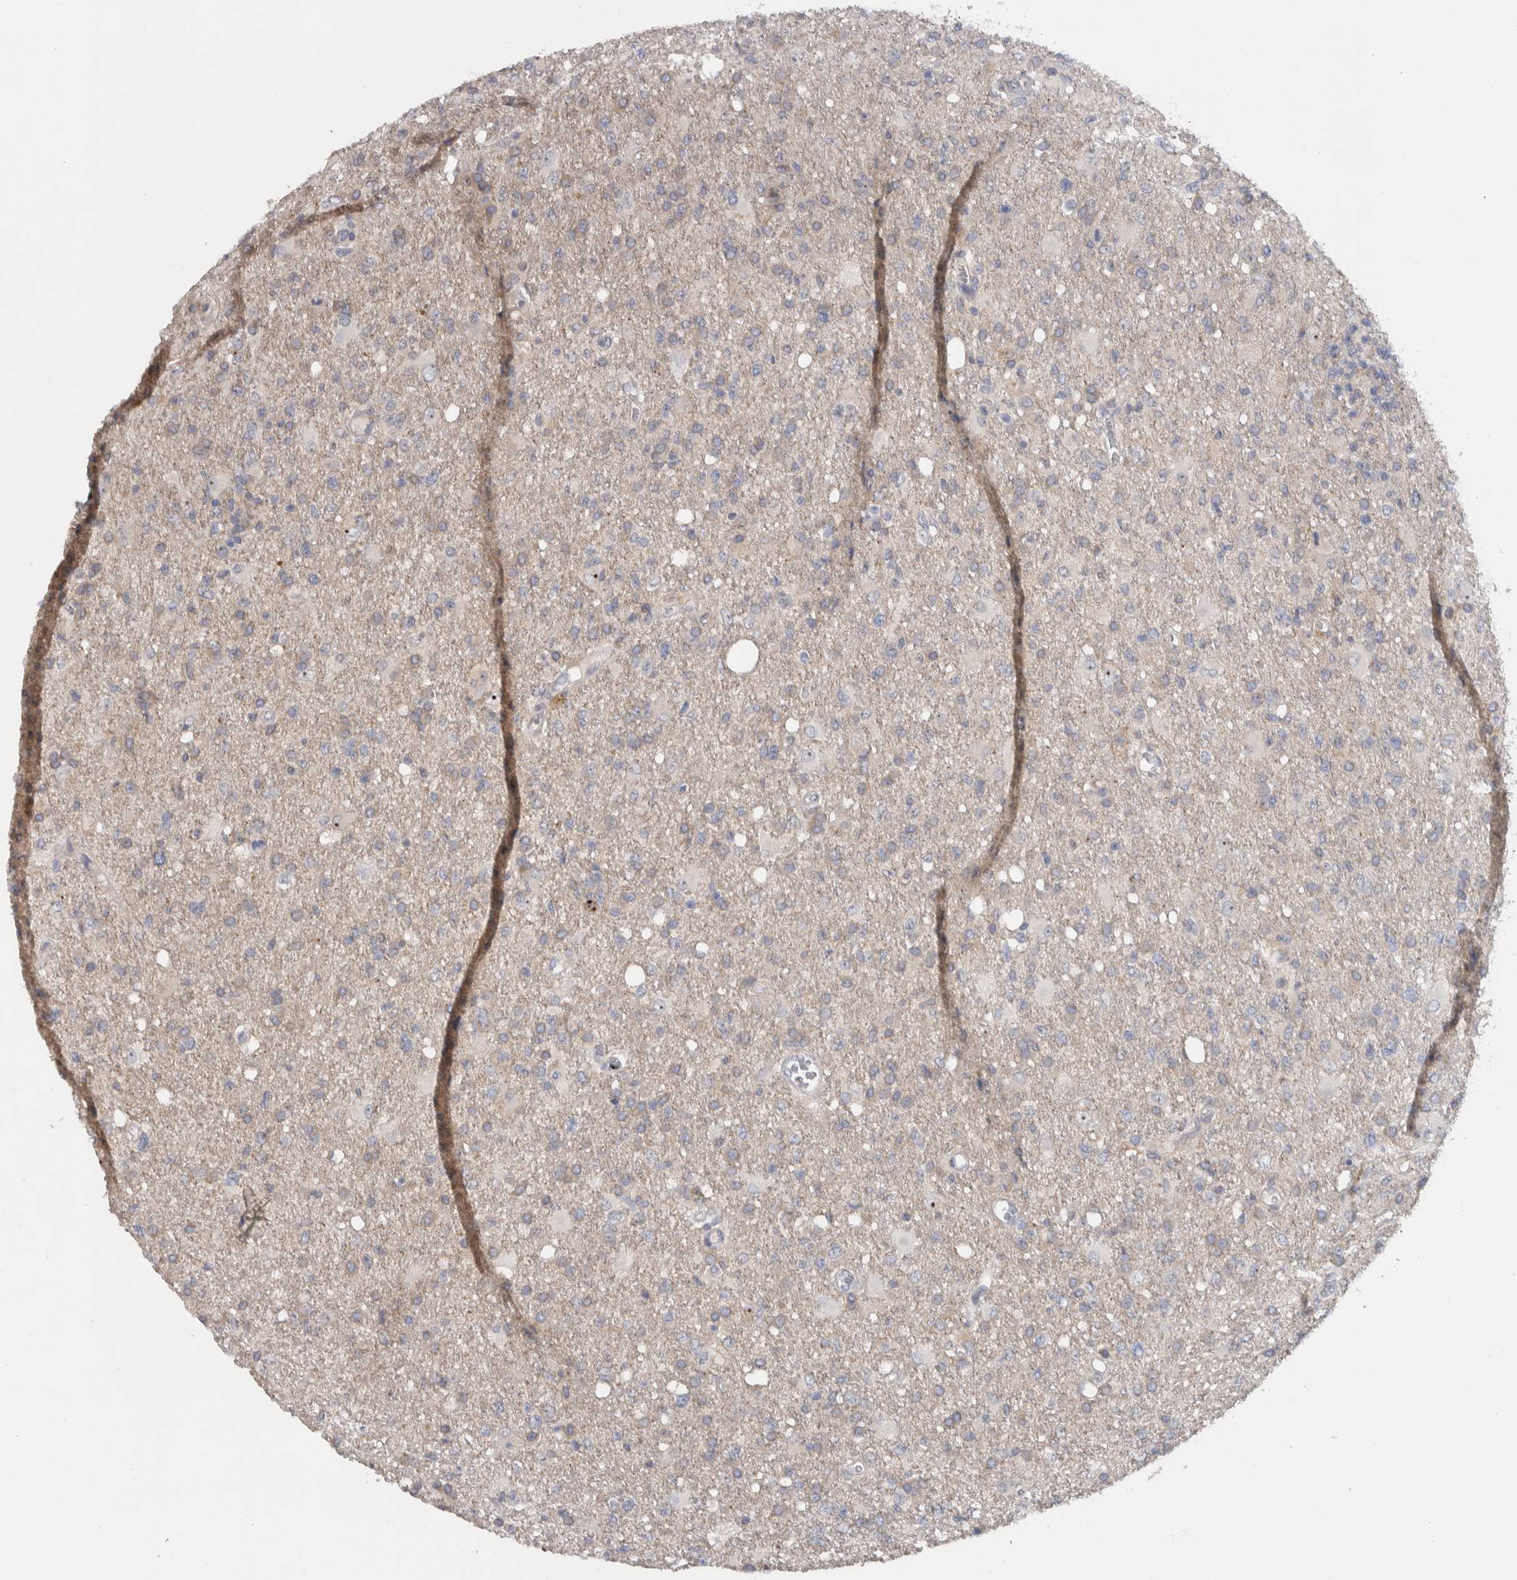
{"staining": {"intensity": "strong", "quantity": "<25%", "location": "nuclear"}, "tissue": "glioma", "cell_type": "Tumor cells", "image_type": "cancer", "snomed": [{"axis": "morphology", "description": "Glioma, malignant, High grade"}, {"axis": "topography", "description": "Brain"}], "caption": "Glioma tissue displays strong nuclear staining in about <25% of tumor cells, visualized by immunohistochemistry.", "gene": "PRRG4", "patient": {"sex": "female", "age": 57}}